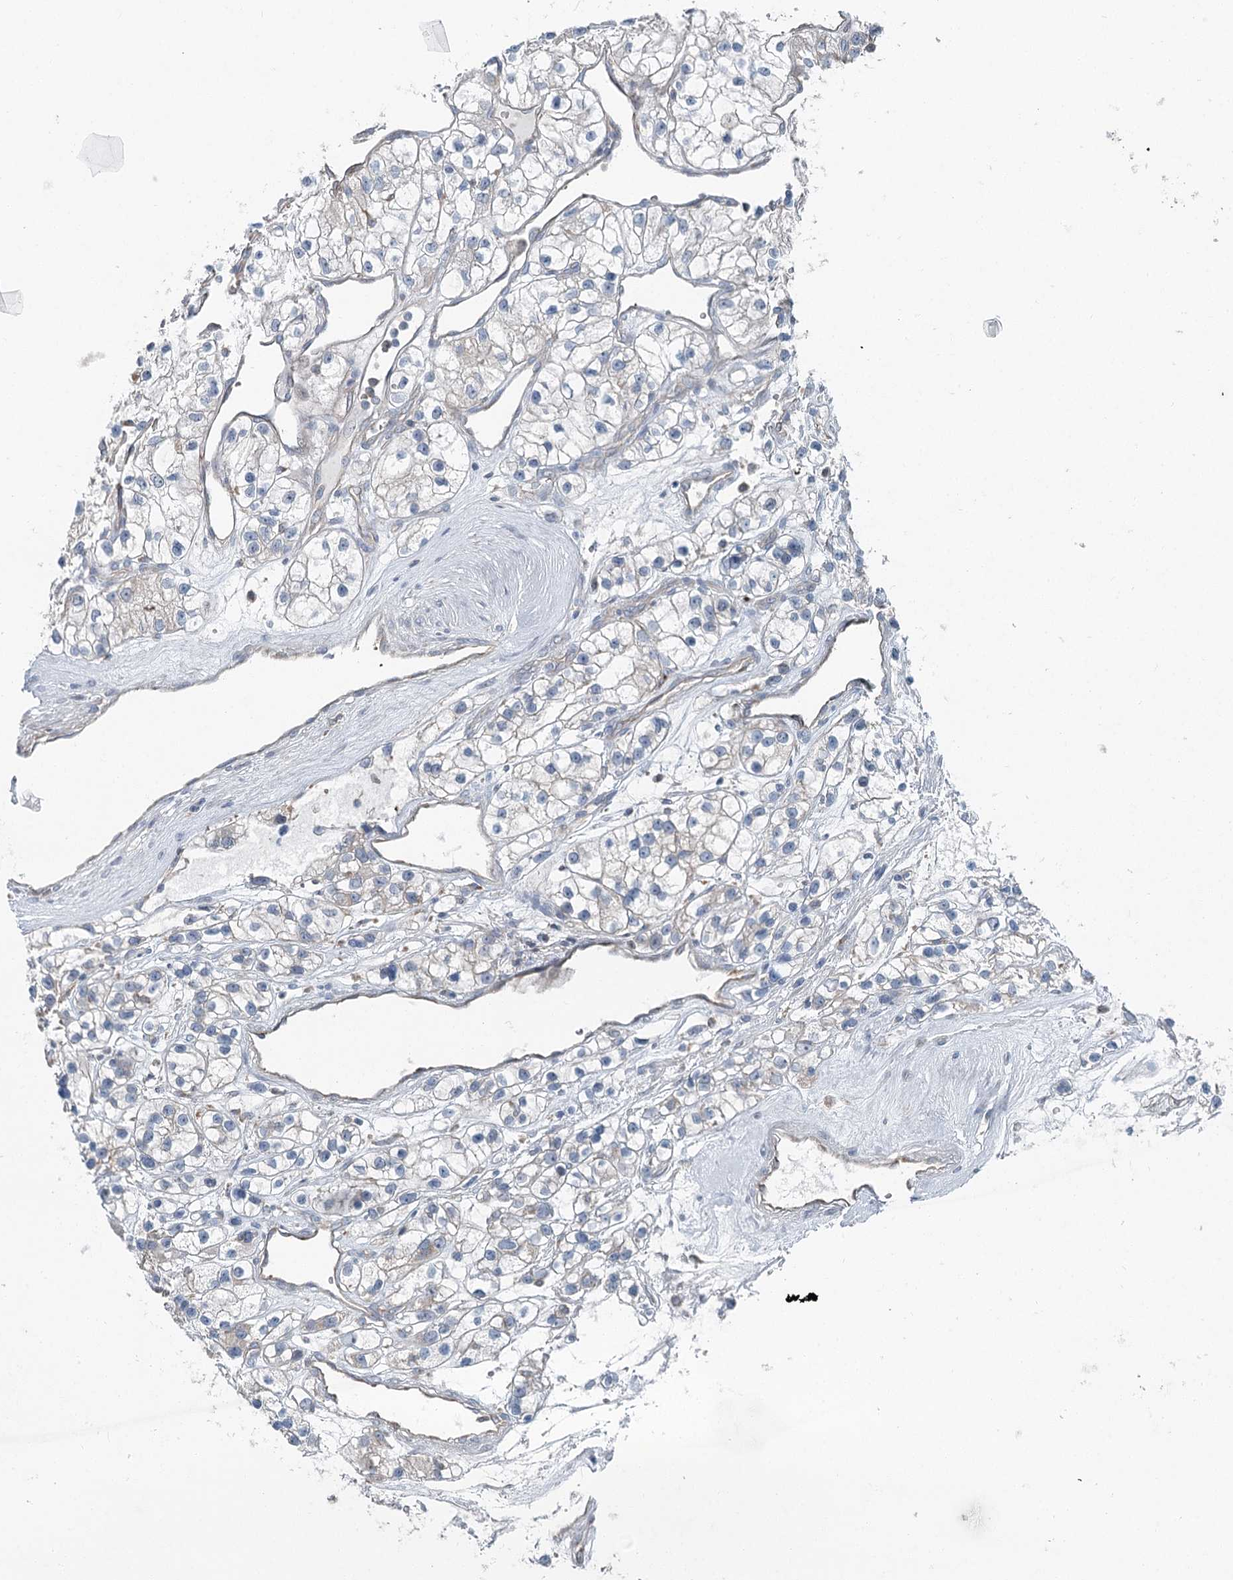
{"staining": {"intensity": "negative", "quantity": "none", "location": "none"}, "tissue": "renal cancer", "cell_type": "Tumor cells", "image_type": "cancer", "snomed": [{"axis": "morphology", "description": "Adenocarcinoma, NOS"}, {"axis": "topography", "description": "Kidney"}], "caption": "DAB immunohistochemical staining of human renal cancer displays no significant expression in tumor cells. (Brightfield microscopy of DAB immunohistochemistry at high magnification).", "gene": "SKIC3", "patient": {"sex": "female", "age": 57}}